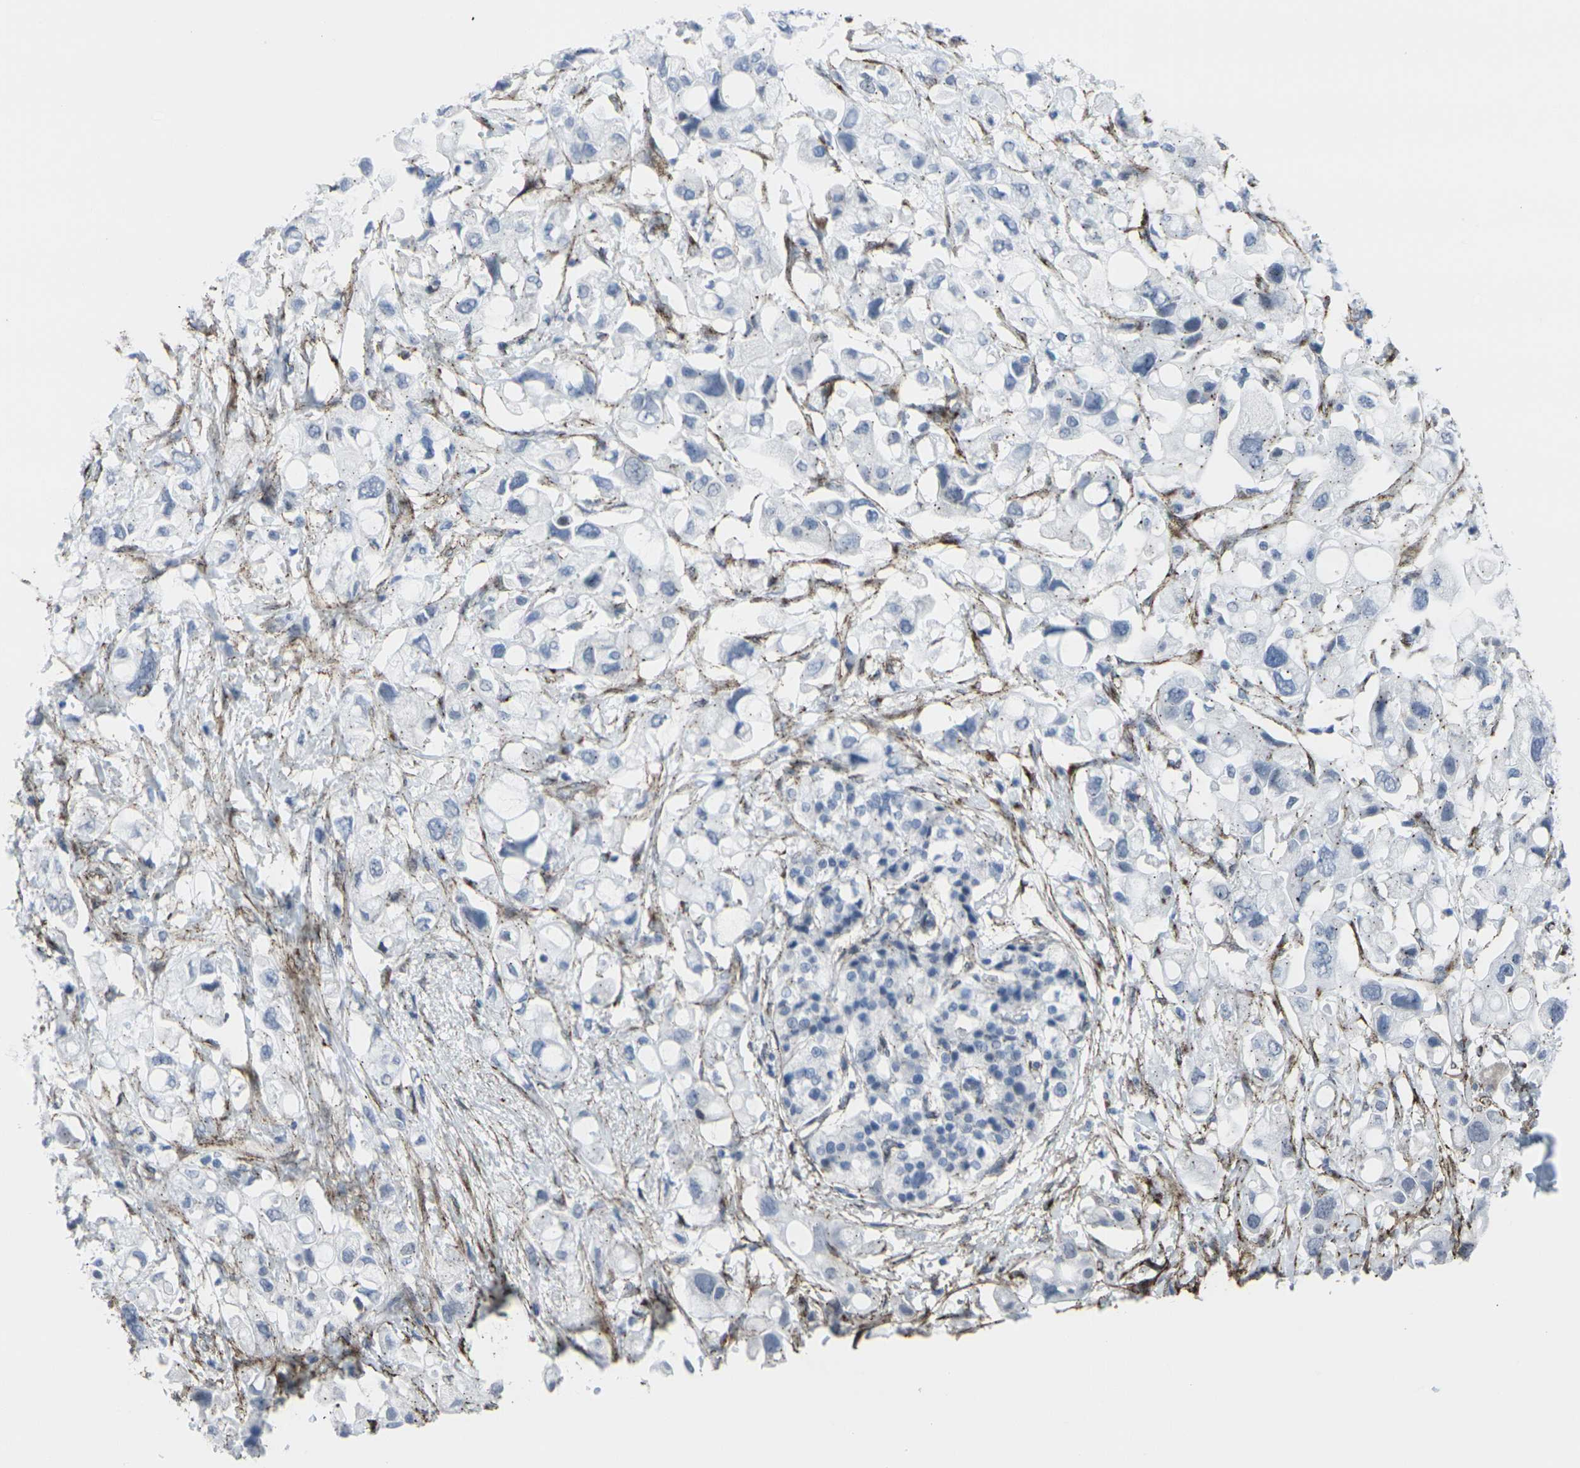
{"staining": {"intensity": "negative", "quantity": "none", "location": "none"}, "tissue": "pancreatic cancer", "cell_type": "Tumor cells", "image_type": "cancer", "snomed": [{"axis": "morphology", "description": "Adenocarcinoma, NOS"}, {"axis": "topography", "description": "Pancreas"}], "caption": "DAB (3,3'-diaminobenzidine) immunohistochemical staining of pancreatic adenocarcinoma shows no significant positivity in tumor cells. (DAB (3,3'-diaminobenzidine) immunohistochemistry (IHC) with hematoxylin counter stain).", "gene": "CDH11", "patient": {"sex": "female", "age": 56}}